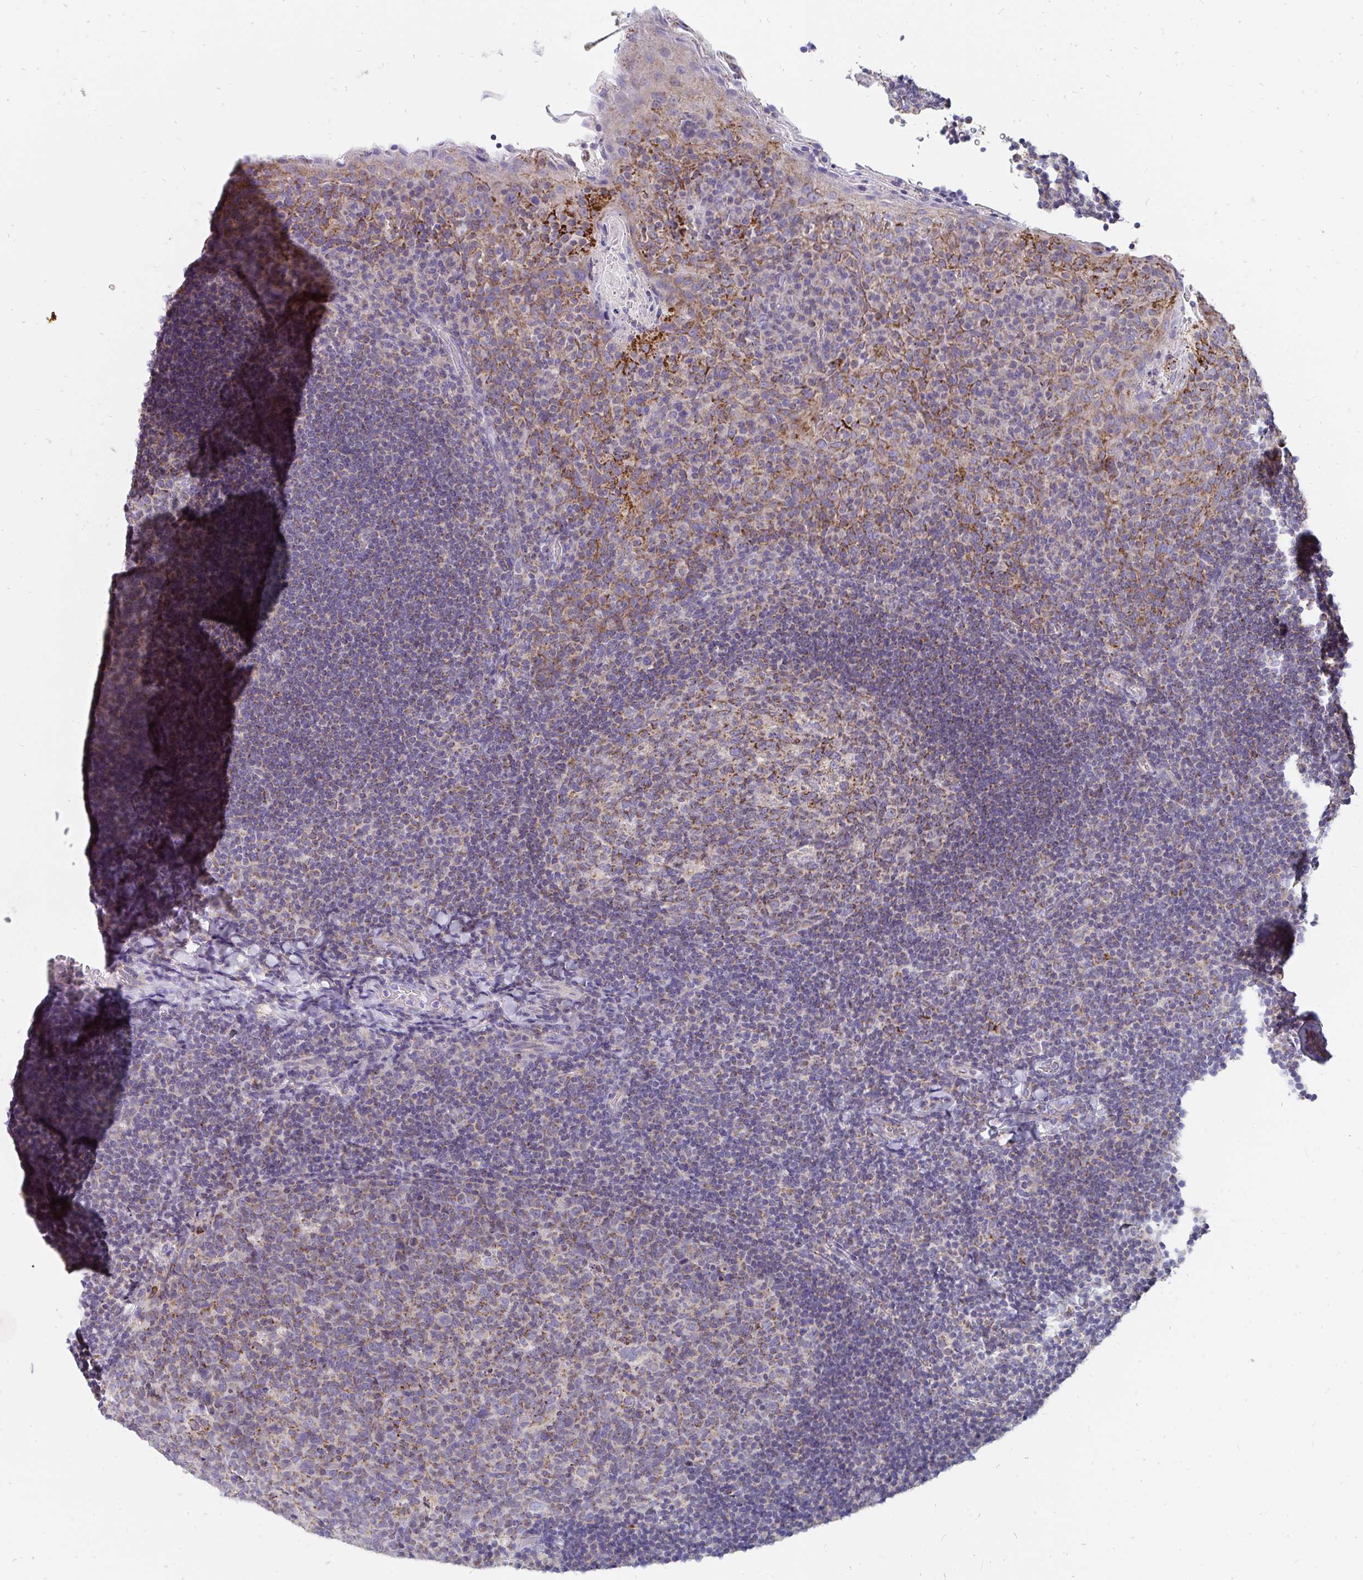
{"staining": {"intensity": "moderate", "quantity": "25%-75%", "location": "cytoplasmic/membranous"}, "tissue": "tonsil", "cell_type": "Germinal center cells", "image_type": "normal", "snomed": [{"axis": "morphology", "description": "Normal tissue, NOS"}, {"axis": "topography", "description": "Tonsil"}], "caption": "An IHC histopathology image of normal tissue is shown. Protein staining in brown shows moderate cytoplasmic/membranous positivity in tonsil within germinal center cells. (IHC, brightfield microscopy, high magnification).", "gene": "PC", "patient": {"sex": "male", "age": 17}}